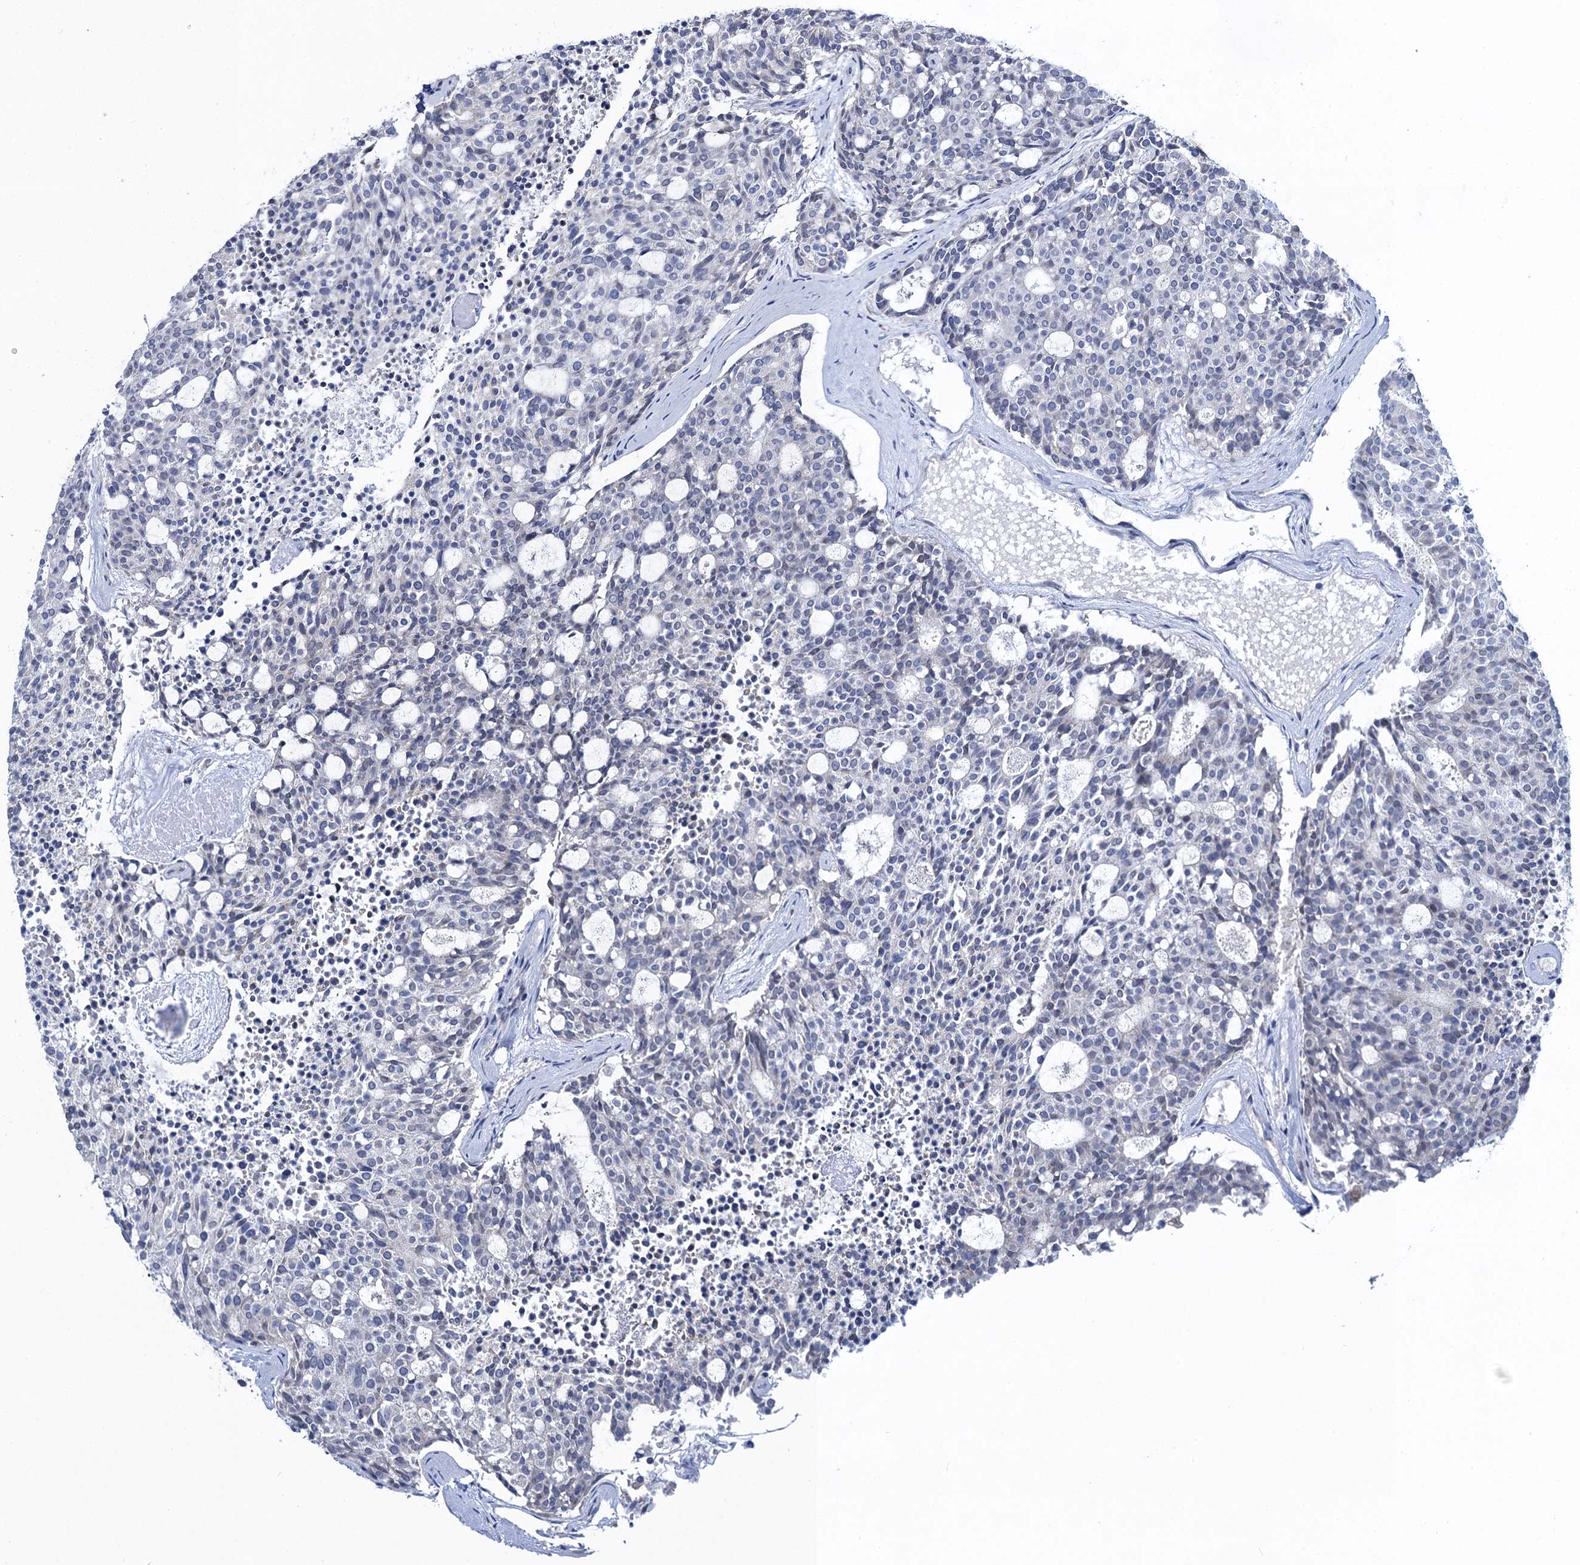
{"staining": {"intensity": "negative", "quantity": "none", "location": "none"}, "tissue": "carcinoid", "cell_type": "Tumor cells", "image_type": "cancer", "snomed": [{"axis": "morphology", "description": "Carcinoid, malignant, NOS"}, {"axis": "topography", "description": "Pancreas"}], "caption": "This is a histopathology image of IHC staining of carcinoid, which shows no expression in tumor cells.", "gene": "TOX3", "patient": {"sex": "female", "age": 54}}